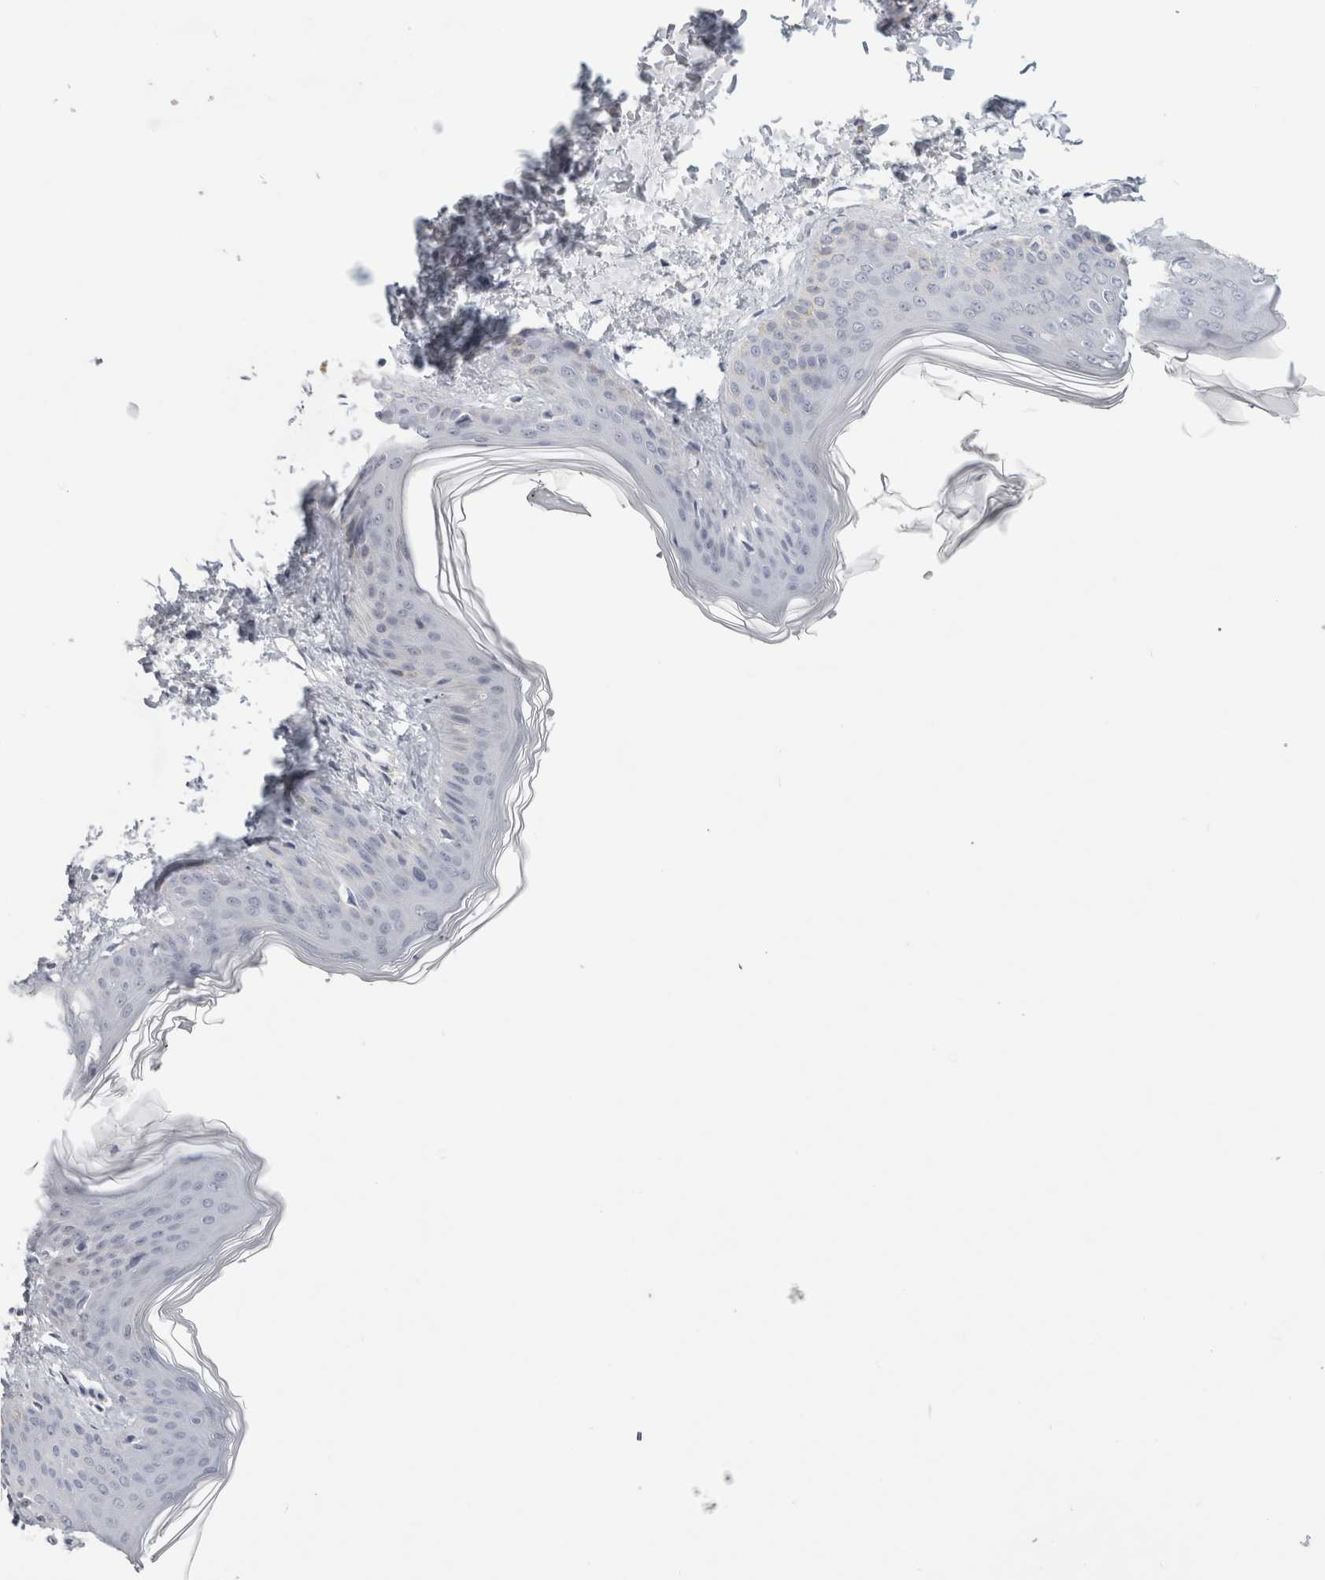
{"staining": {"intensity": "negative", "quantity": "none", "location": "none"}, "tissue": "skin", "cell_type": "Fibroblasts", "image_type": "normal", "snomed": [{"axis": "morphology", "description": "Normal tissue, NOS"}, {"axis": "topography", "description": "Skin"}], "caption": "High power microscopy micrograph of an immunohistochemistry micrograph of normal skin, revealing no significant expression in fibroblasts.", "gene": "TONSL", "patient": {"sex": "female", "age": 17}}